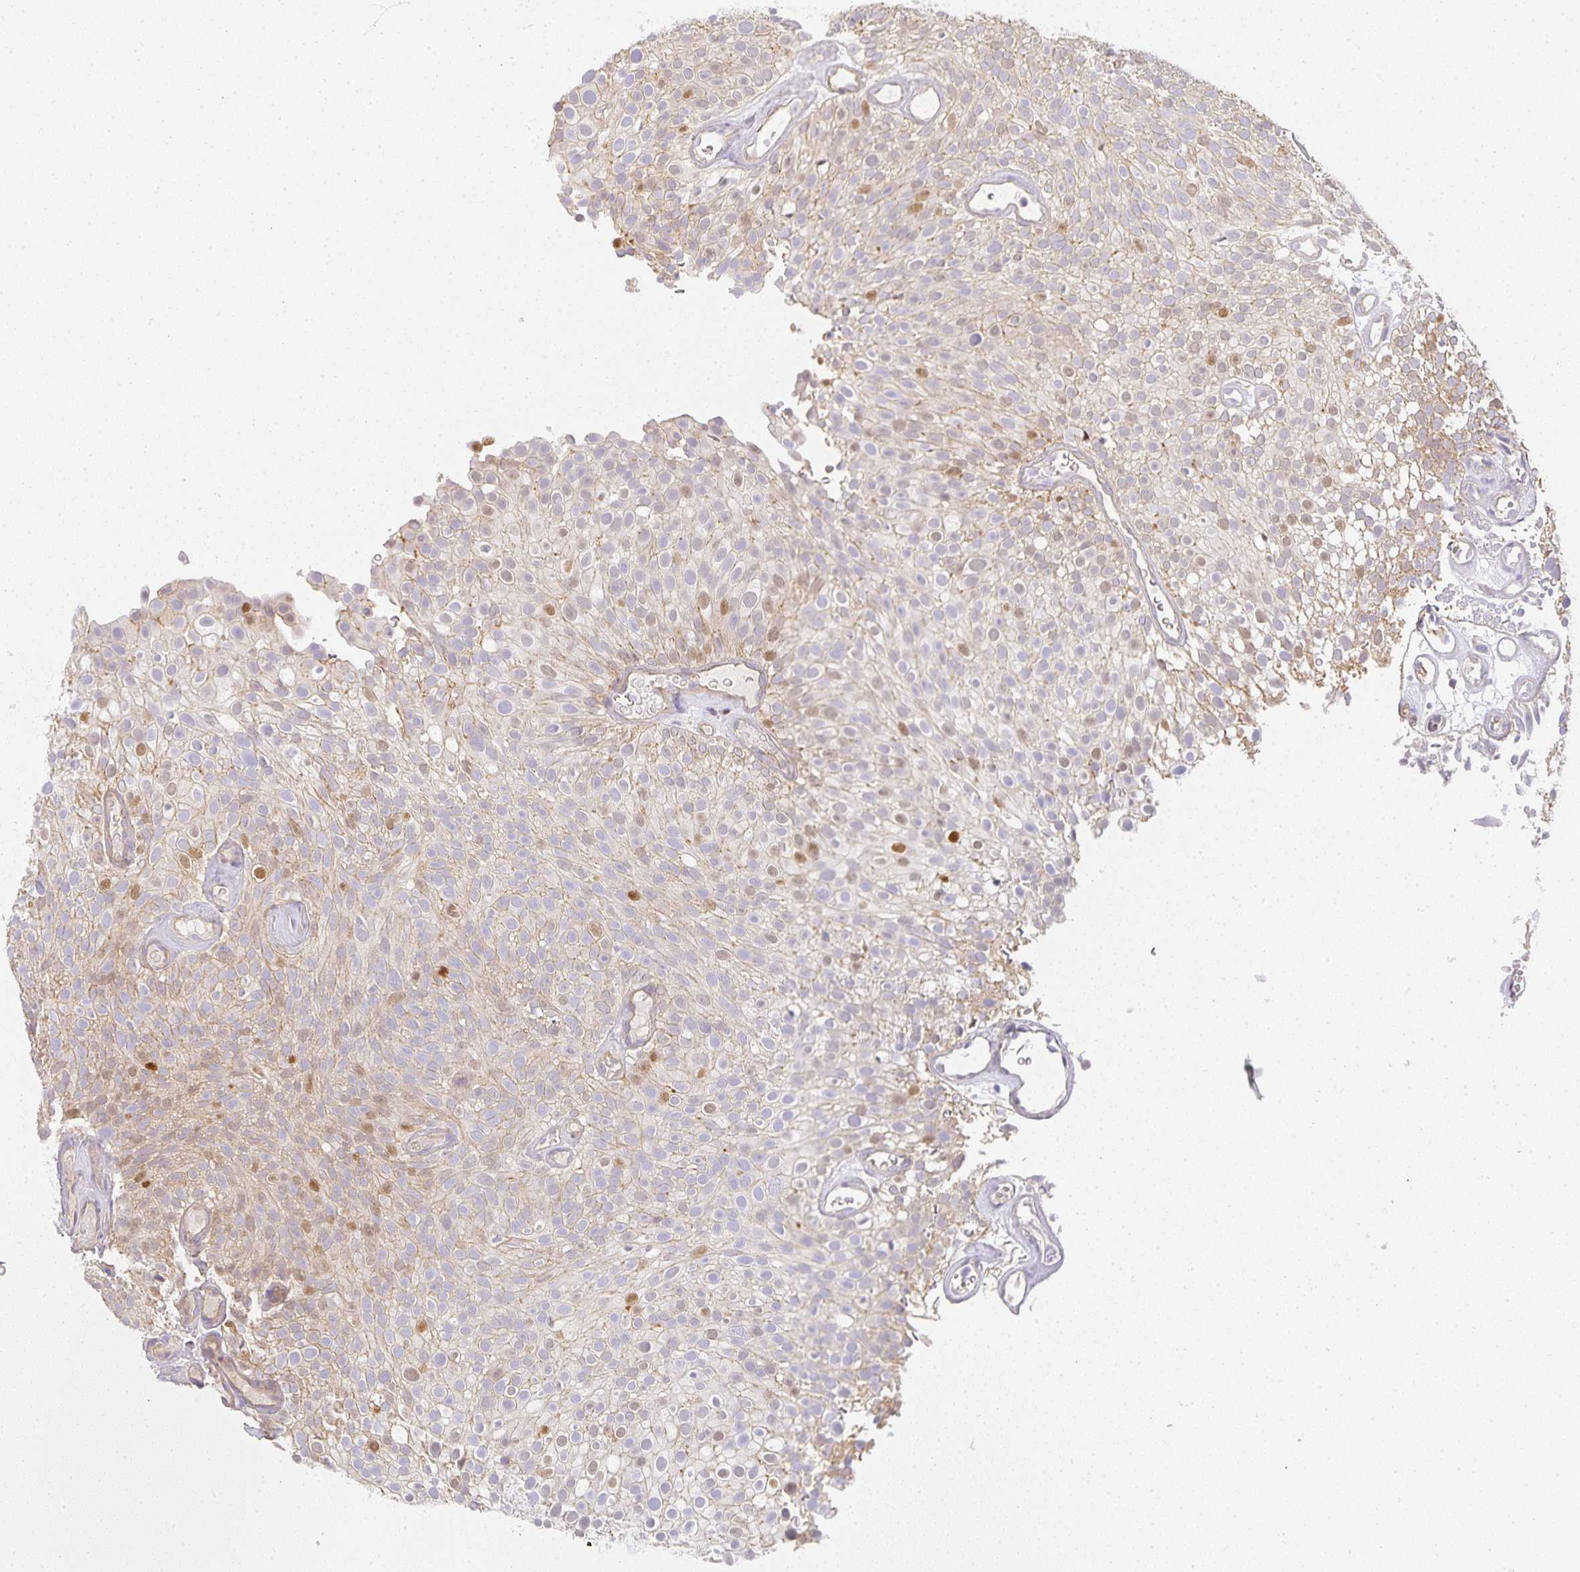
{"staining": {"intensity": "moderate", "quantity": "25%-75%", "location": "nuclear"}, "tissue": "urothelial cancer", "cell_type": "Tumor cells", "image_type": "cancer", "snomed": [{"axis": "morphology", "description": "Urothelial carcinoma, Low grade"}, {"axis": "topography", "description": "Urinary bladder"}], "caption": "Immunohistochemistry (IHC) photomicrograph of human low-grade urothelial carcinoma stained for a protein (brown), which shows medium levels of moderate nuclear positivity in approximately 25%-75% of tumor cells.", "gene": "GATA3", "patient": {"sex": "male", "age": 78}}